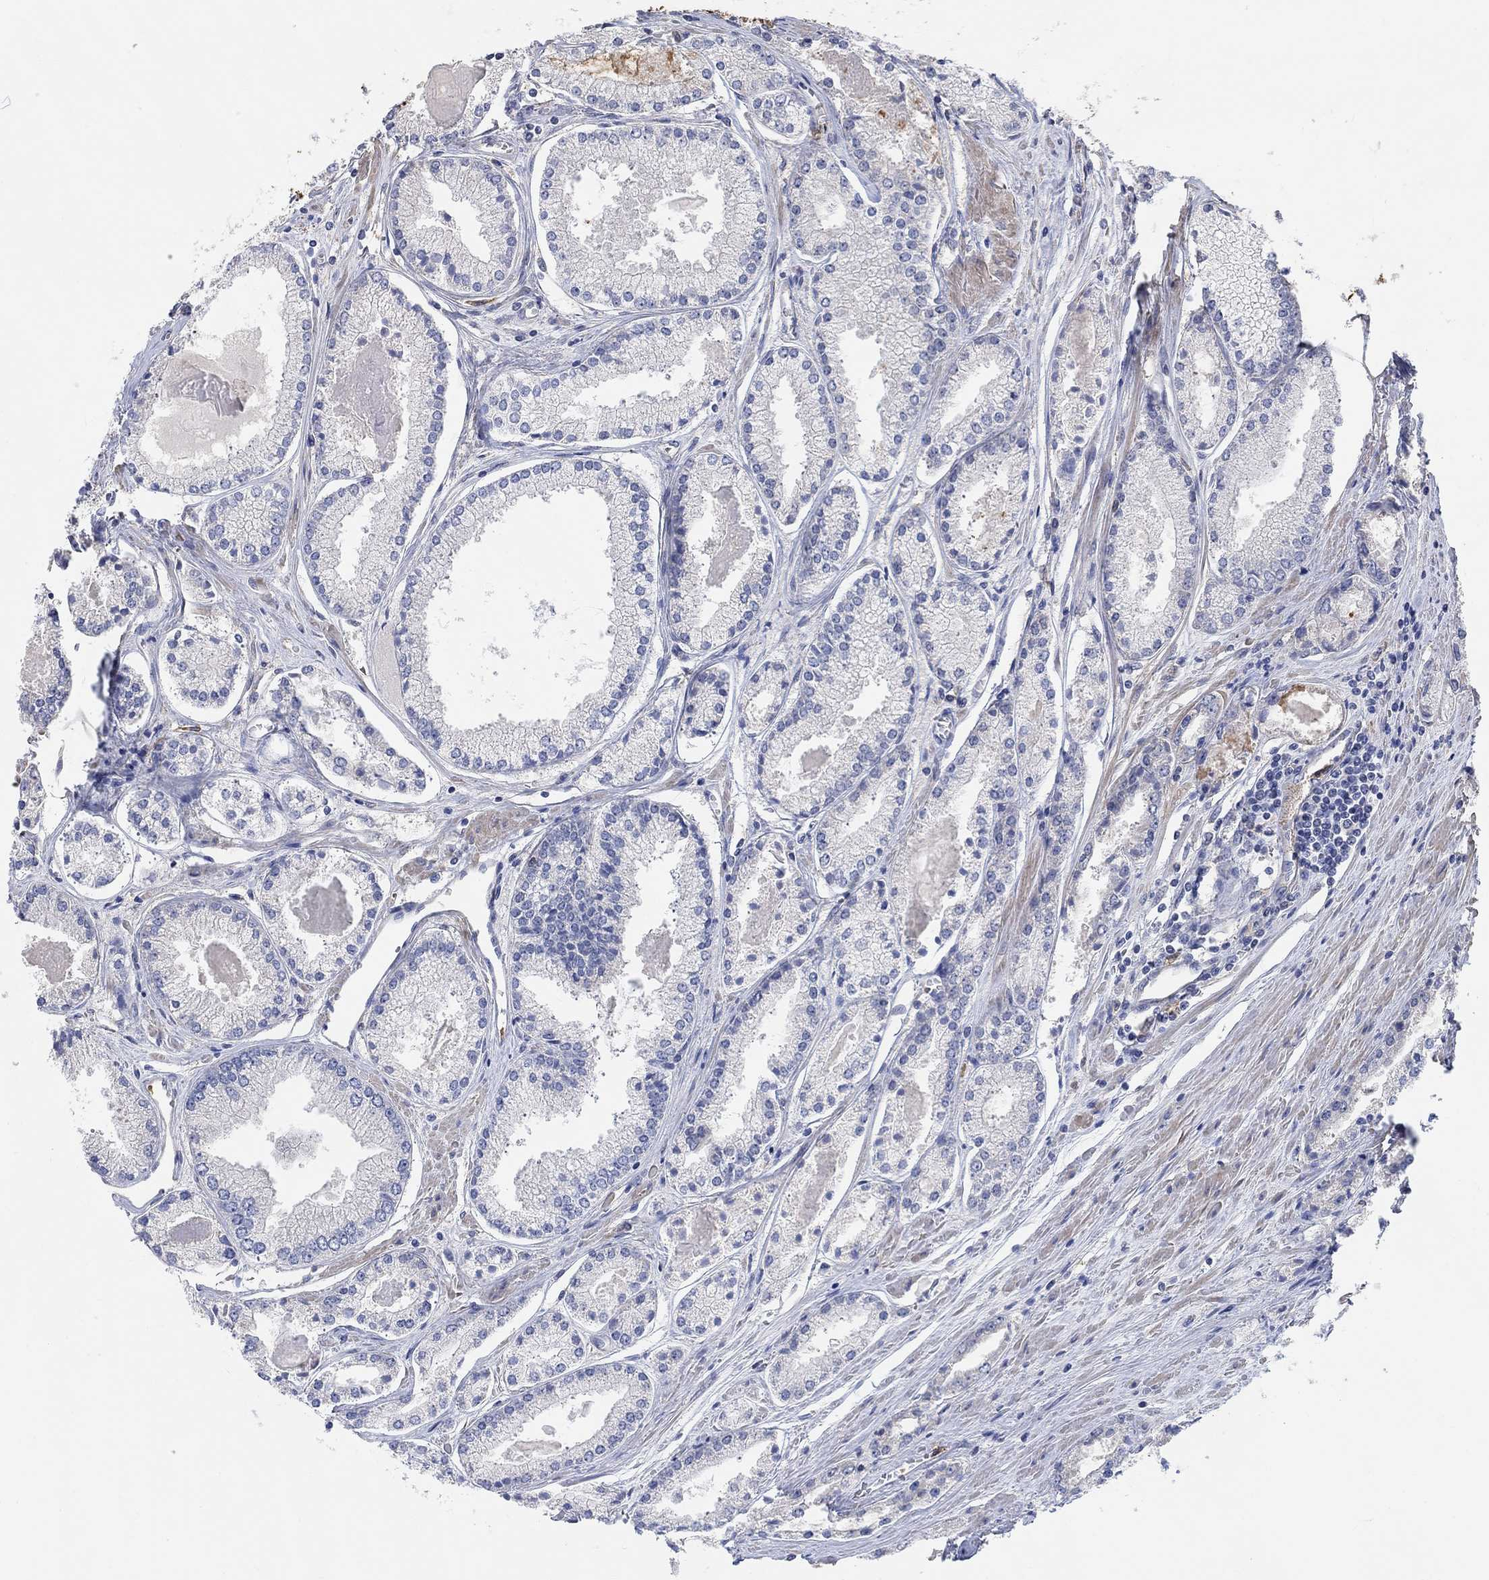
{"staining": {"intensity": "negative", "quantity": "none", "location": "none"}, "tissue": "prostate cancer", "cell_type": "Tumor cells", "image_type": "cancer", "snomed": [{"axis": "morphology", "description": "Adenocarcinoma, NOS"}, {"axis": "topography", "description": "Prostate"}], "caption": "Immunohistochemistry photomicrograph of adenocarcinoma (prostate) stained for a protein (brown), which demonstrates no positivity in tumor cells. (Immunohistochemistry (ihc), brightfield microscopy, high magnification).", "gene": "SYT16", "patient": {"sex": "male", "age": 72}}